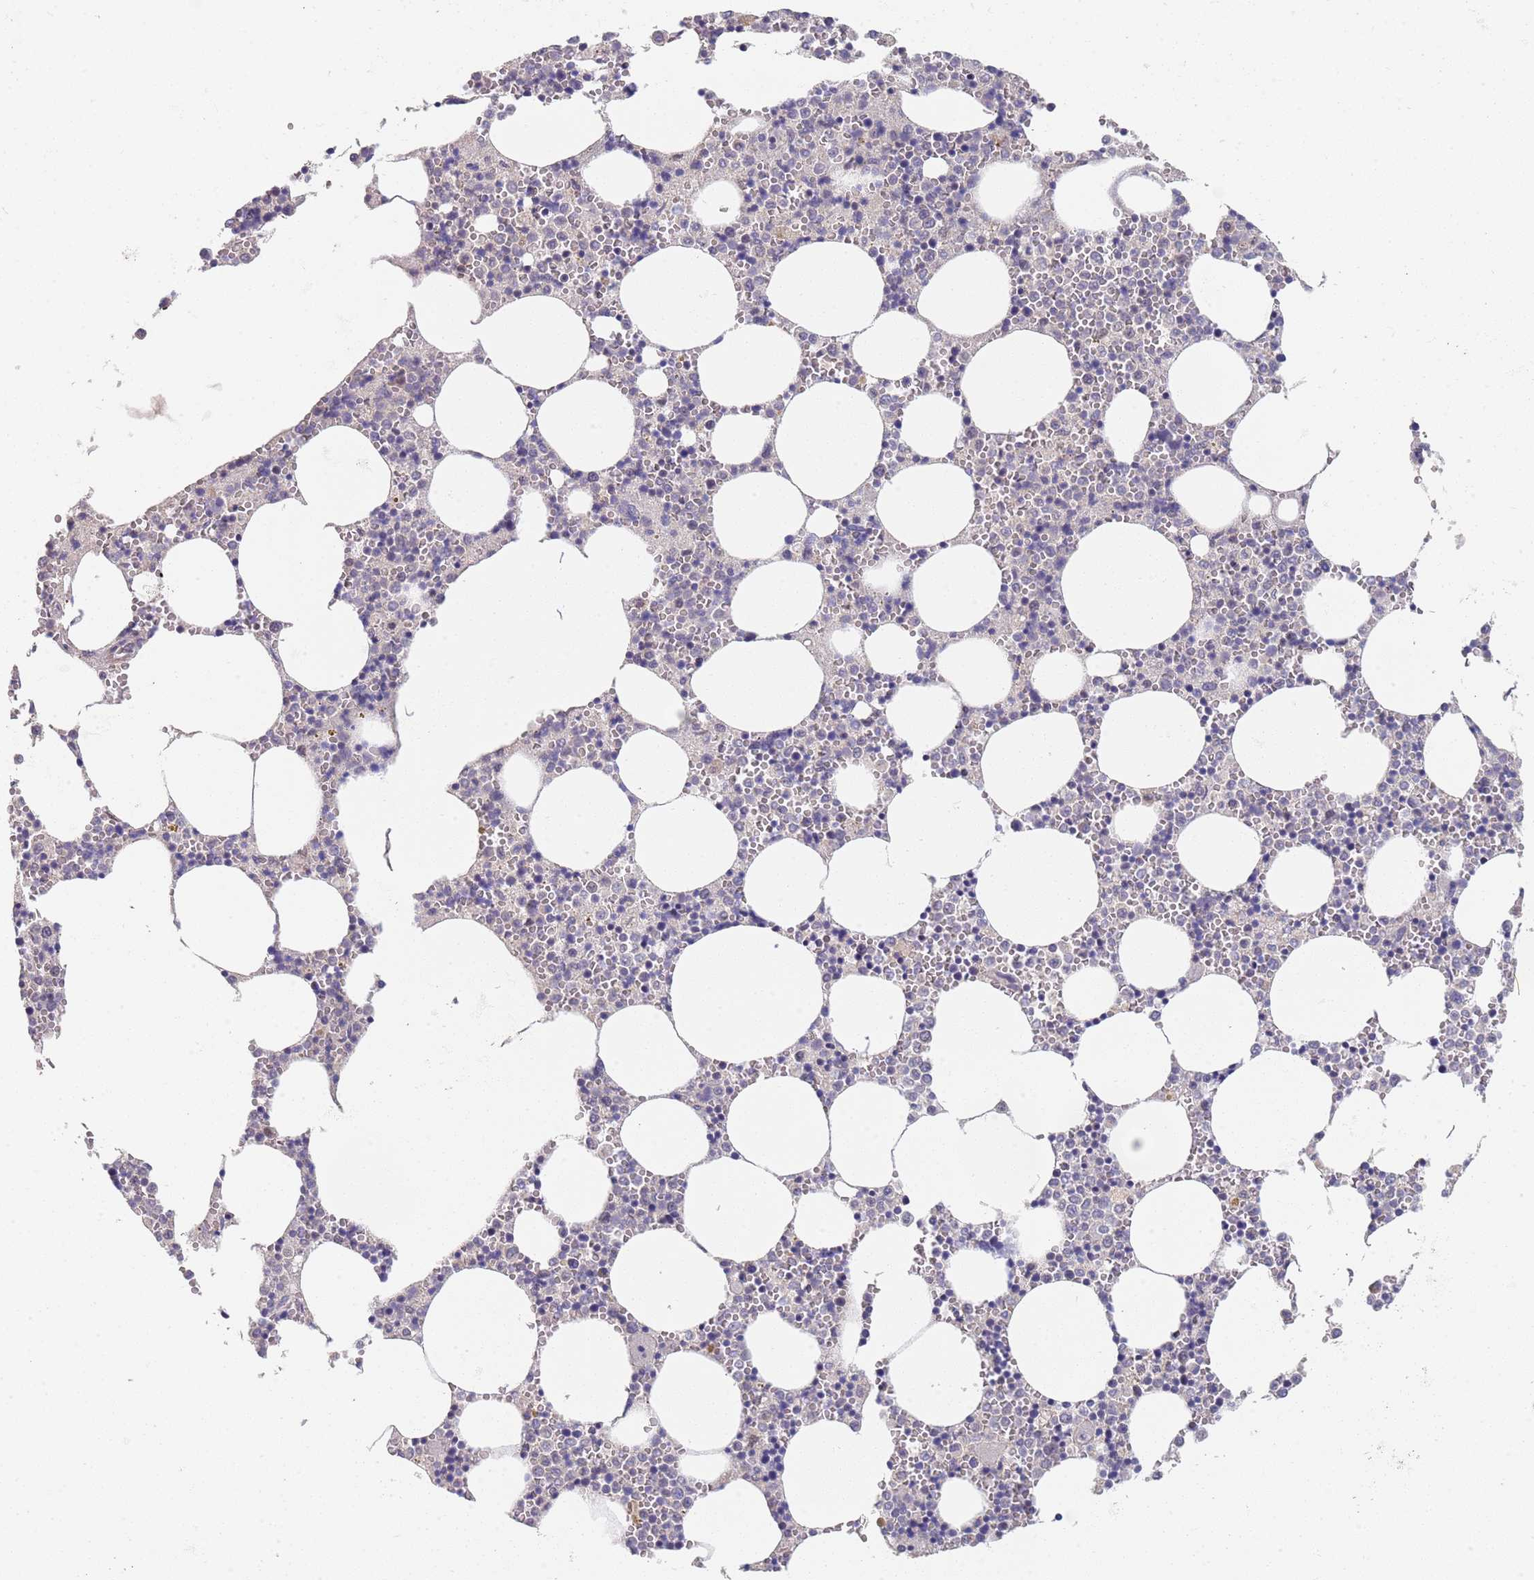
{"staining": {"intensity": "negative", "quantity": "none", "location": "none"}, "tissue": "bone marrow", "cell_type": "Hematopoietic cells", "image_type": "normal", "snomed": [{"axis": "morphology", "description": "Normal tissue, NOS"}, {"axis": "topography", "description": "Bone marrow"}], "caption": "Human bone marrow stained for a protein using immunohistochemistry exhibits no staining in hematopoietic cells.", "gene": "B4GALT4", "patient": {"sex": "female", "age": 64}}